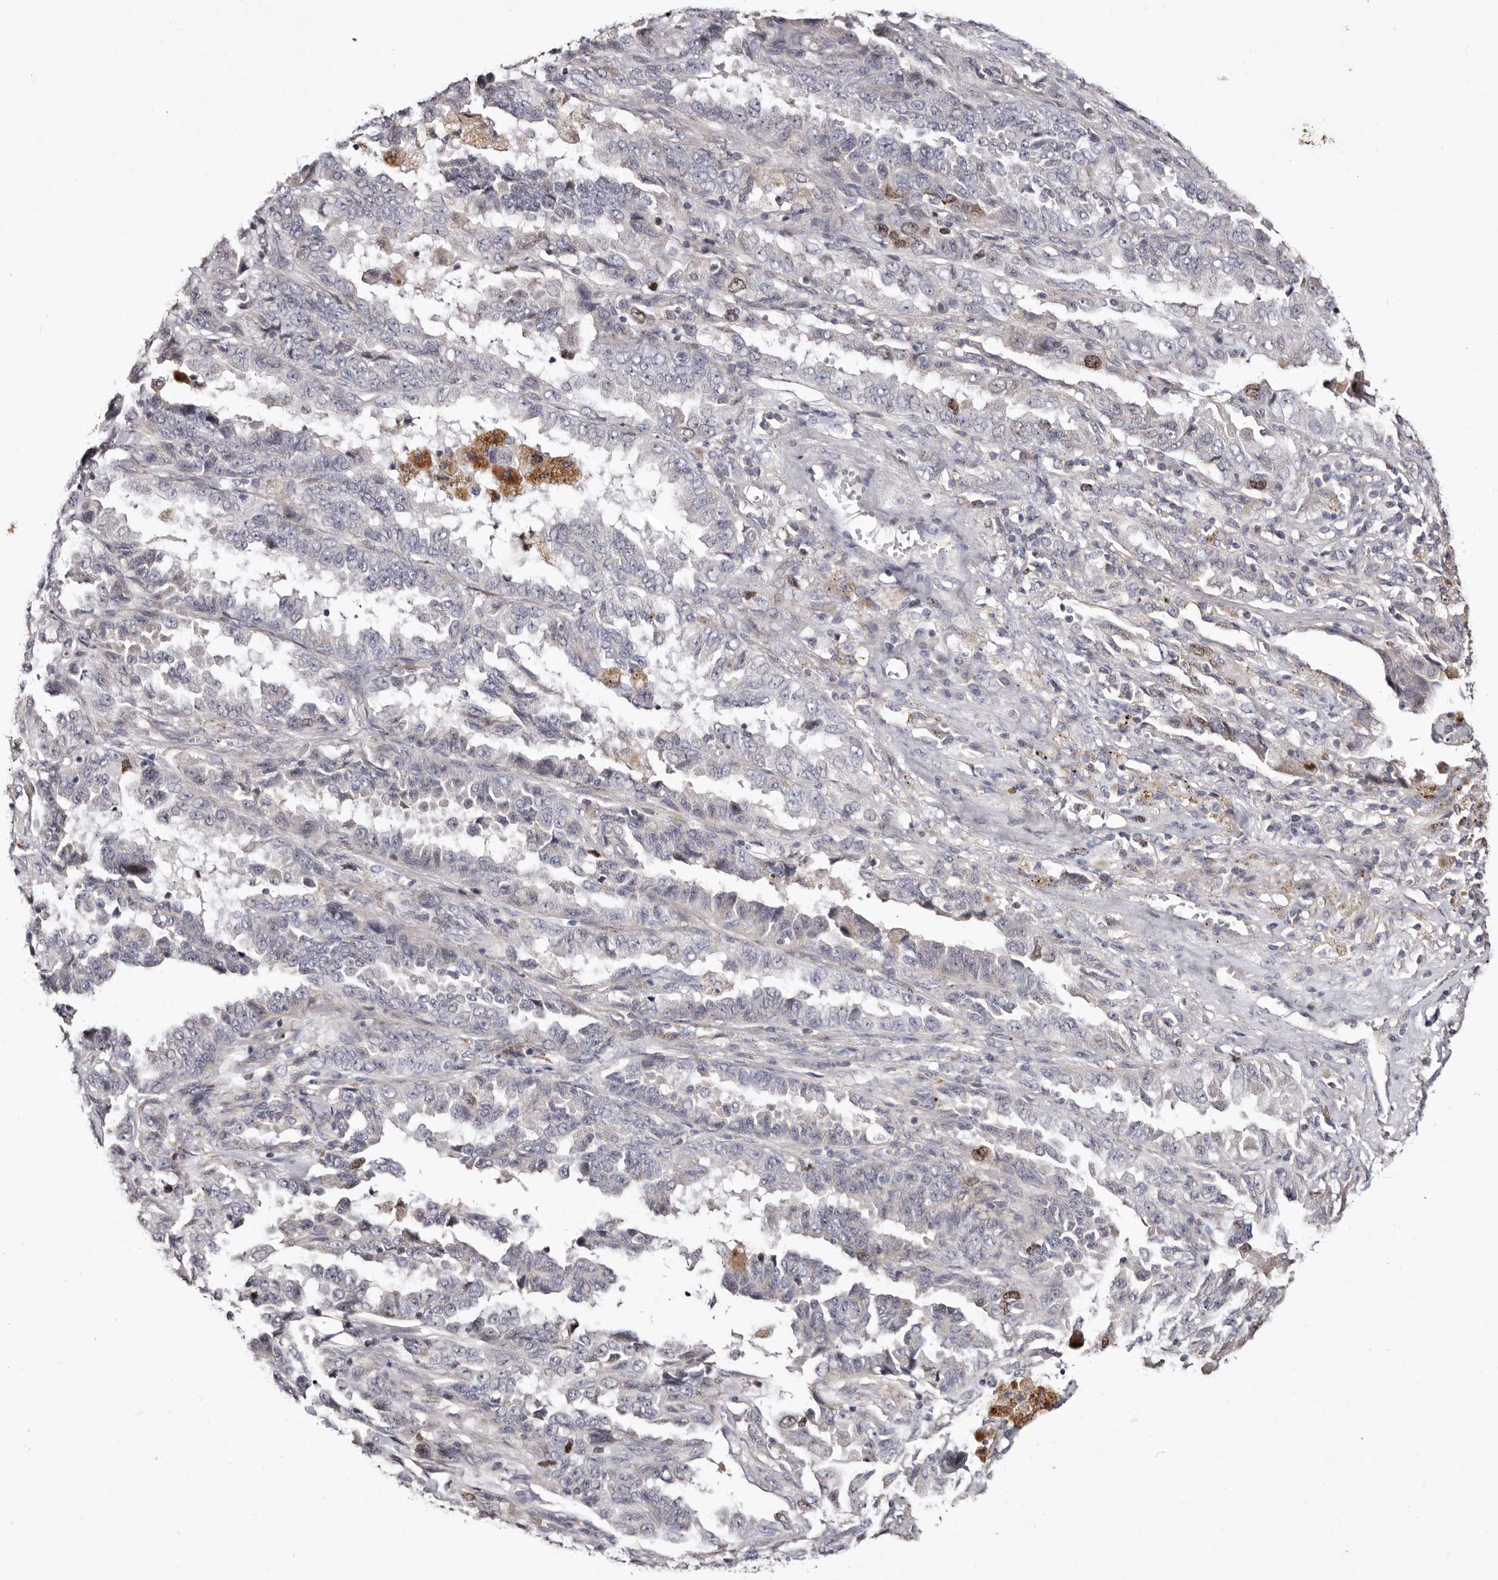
{"staining": {"intensity": "moderate", "quantity": "<25%", "location": "nuclear"}, "tissue": "lung cancer", "cell_type": "Tumor cells", "image_type": "cancer", "snomed": [{"axis": "morphology", "description": "Adenocarcinoma, NOS"}, {"axis": "topography", "description": "Lung"}], "caption": "Brown immunohistochemical staining in human lung cancer reveals moderate nuclear staining in approximately <25% of tumor cells.", "gene": "CDCA8", "patient": {"sex": "female", "age": 51}}